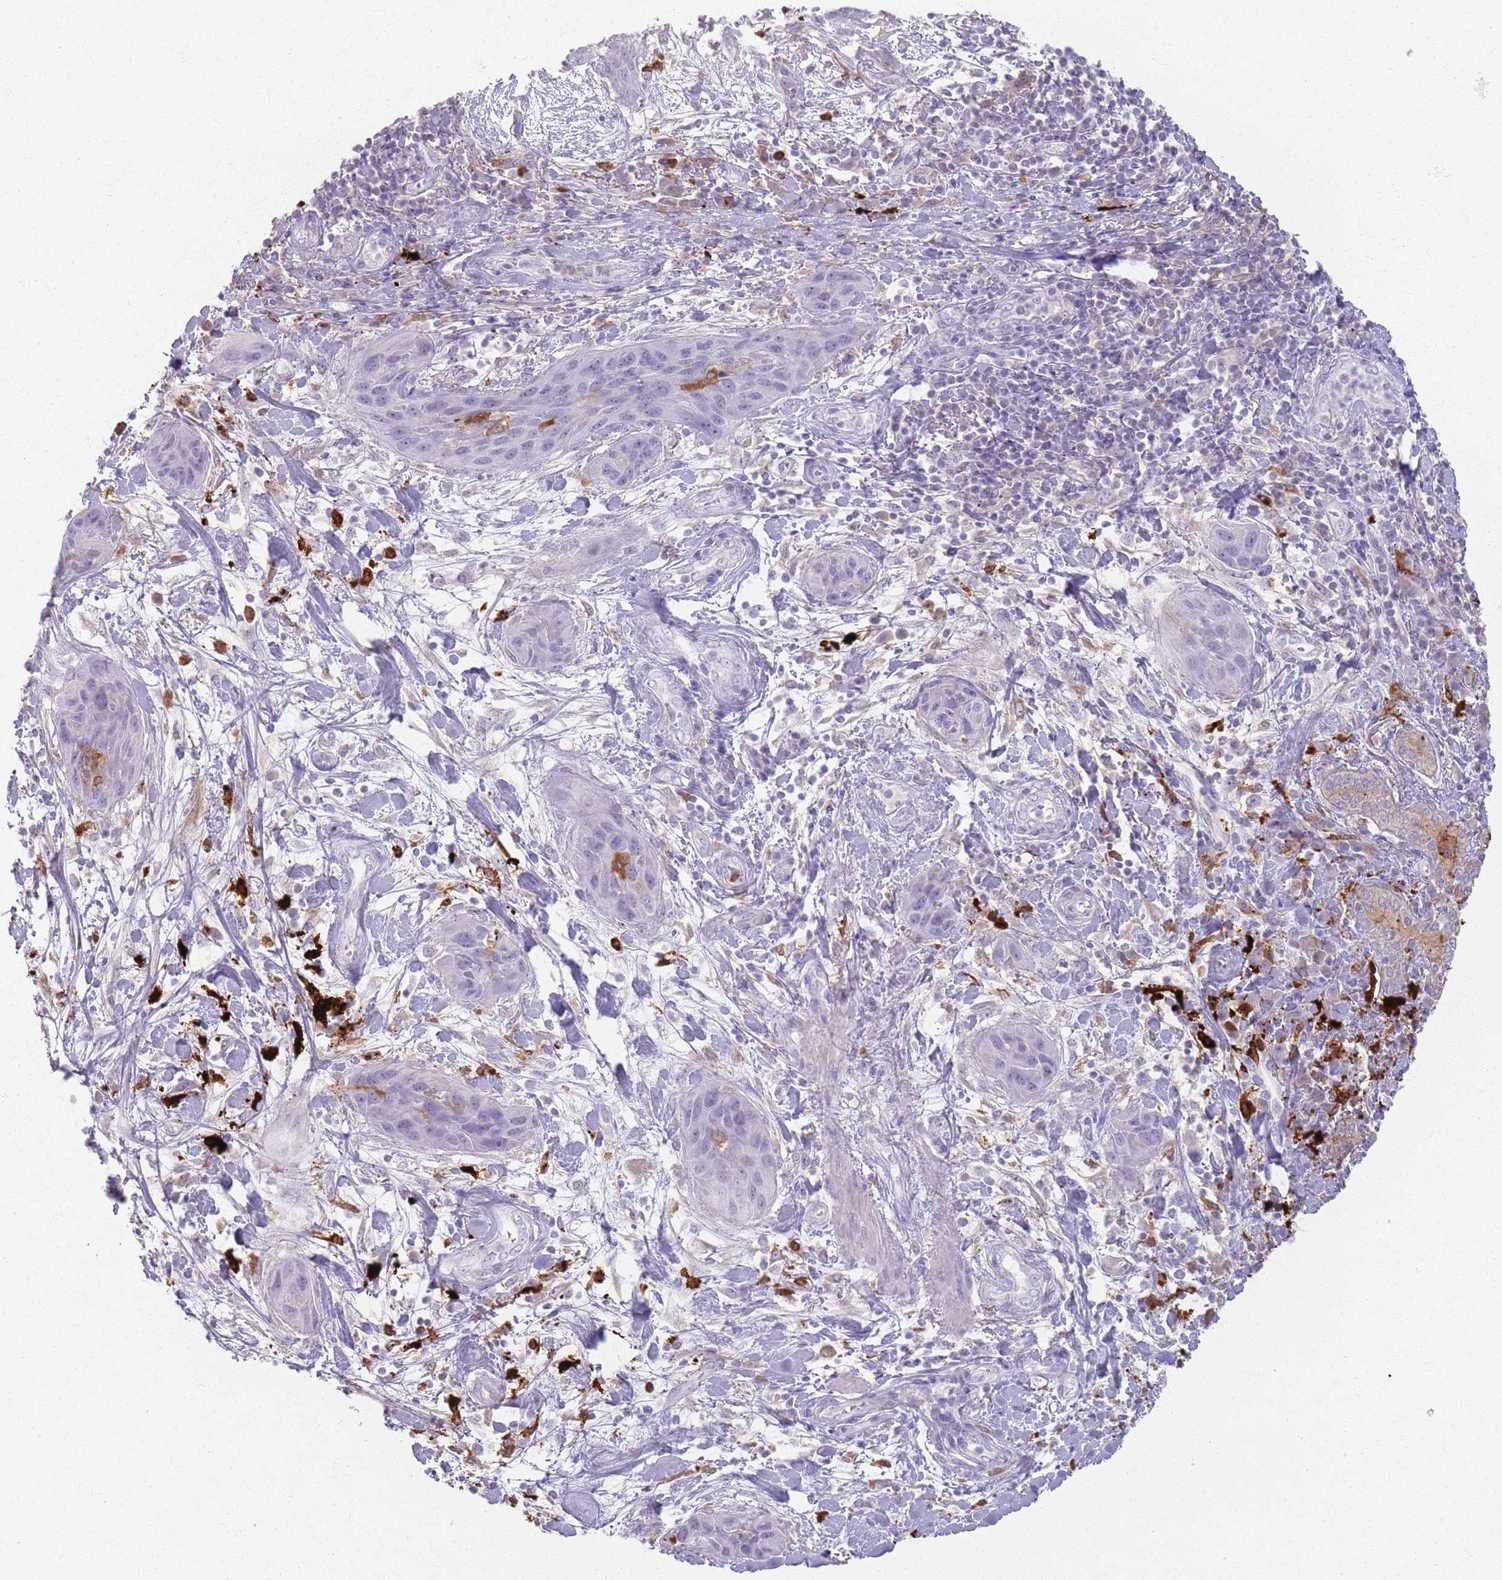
{"staining": {"intensity": "negative", "quantity": "none", "location": "none"}, "tissue": "lung cancer", "cell_type": "Tumor cells", "image_type": "cancer", "snomed": [{"axis": "morphology", "description": "Squamous cell carcinoma, NOS"}, {"axis": "topography", "description": "Lung"}], "caption": "Immunohistochemistry micrograph of human lung cancer (squamous cell carcinoma) stained for a protein (brown), which shows no staining in tumor cells.", "gene": "GDPGP1", "patient": {"sex": "female", "age": 70}}